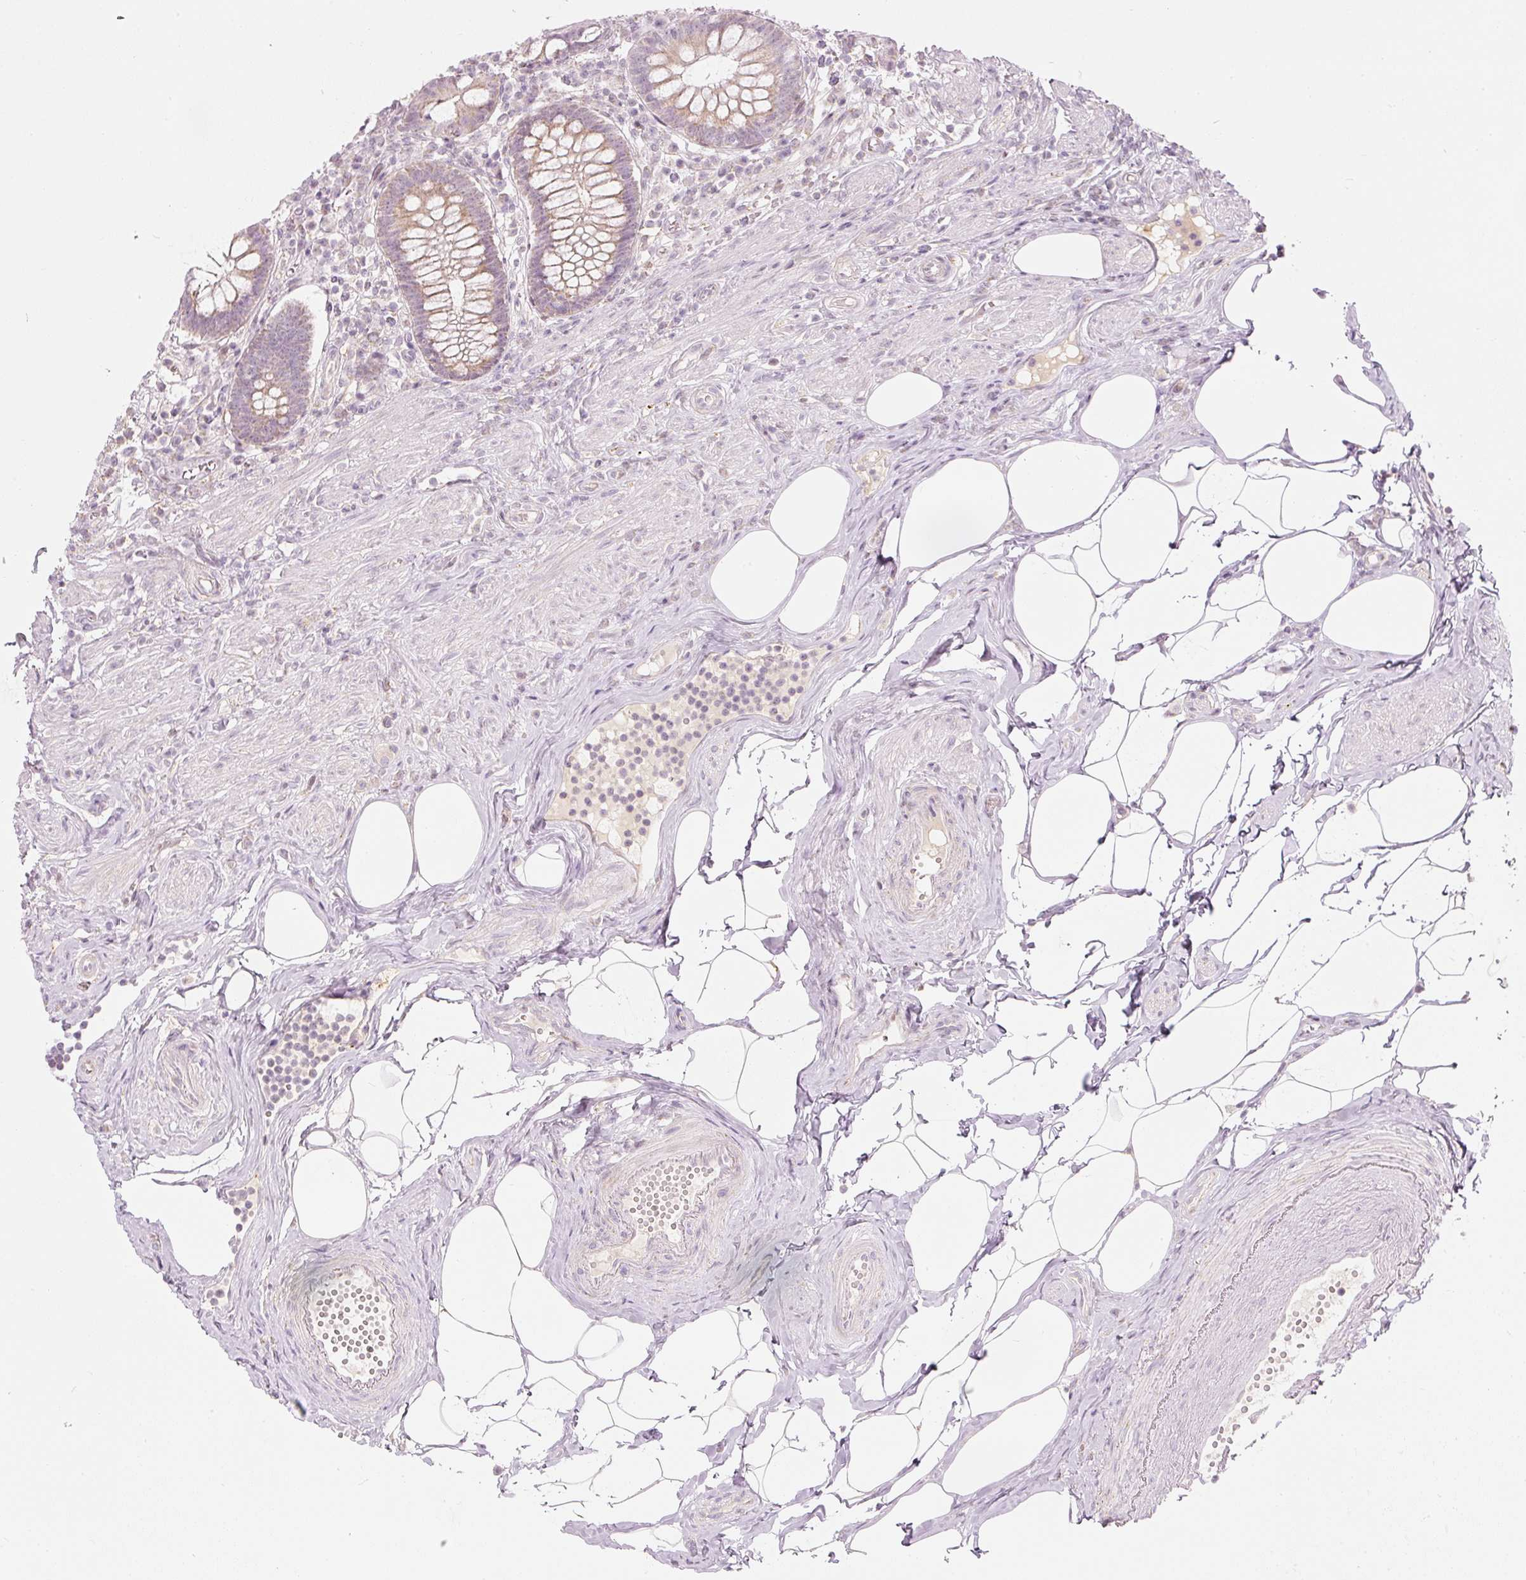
{"staining": {"intensity": "weak", "quantity": "25%-75%", "location": "cytoplasmic/membranous"}, "tissue": "appendix", "cell_type": "Glandular cells", "image_type": "normal", "snomed": [{"axis": "morphology", "description": "Normal tissue, NOS"}, {"axis": "topography", "description": "Appendix"}], "caption": "An immunohistochemistry (IHC) image of benign tissue is shown. Protein staining in brown labels weak cytoplasmic/membranous positivity in appendix within glandular cells. The protein is shown in brown color, while the nuclei are stained blue.", "gene": "RNF39", "patient": {"sex": "female", "age": 56}}